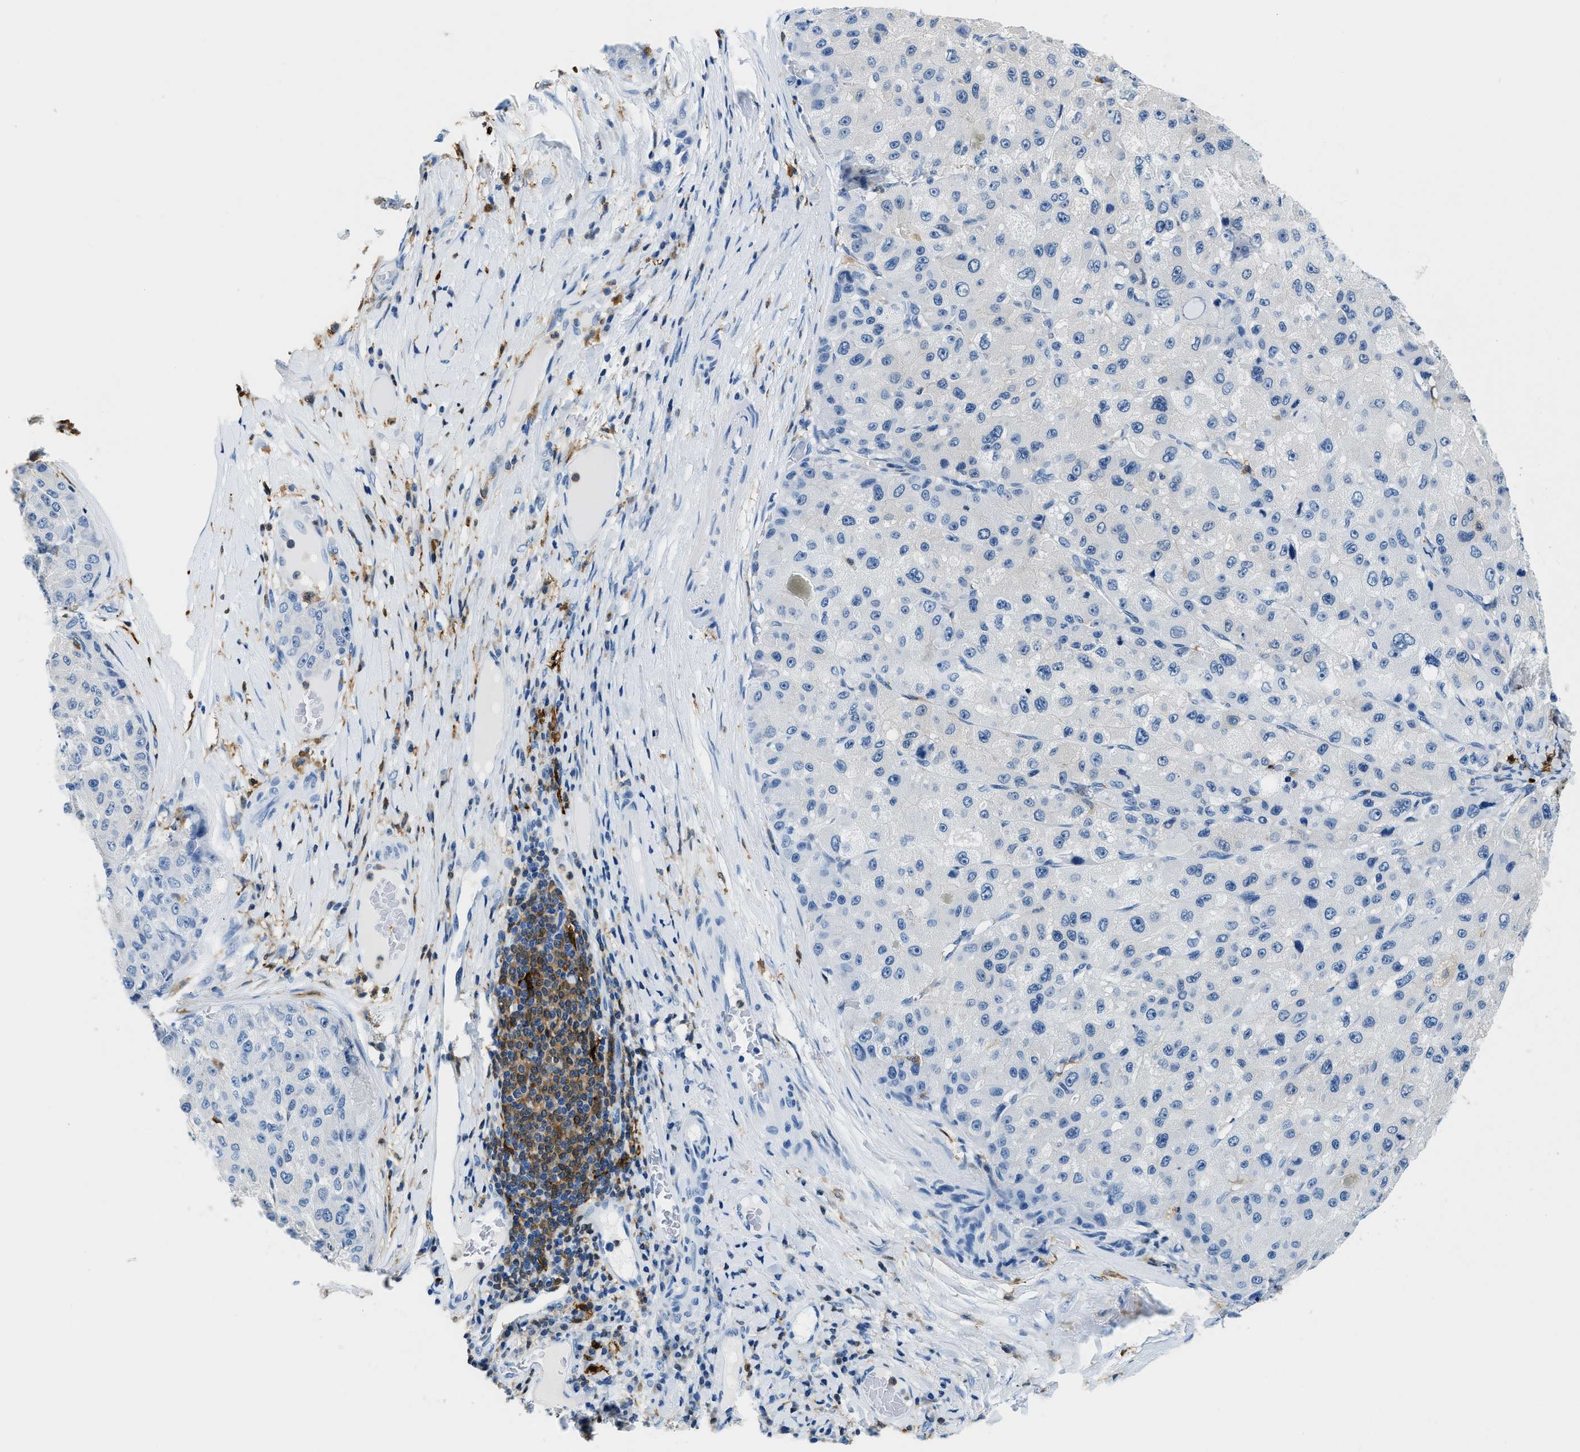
{"staining": {"intensity": "negative", "quantity": "none", "location": "none"}, "tissue": "liver cancer", "cell_type": "Tumor cells", "image_type": "cancer", "snomed": [{"axis": "morphology", "description": "Carcinoma, Hepatocellular, NOS"}, {"axis": "topography", "description": "Liver"}], "caption": "Immunohistochemistry (IHC) image of neoplastic tissue: liver cancer stained with DAB shows no significant protein positivity in tumor cells. Brightfield microscopy of immunohistochemistry (IHC) stained with DAB (brown) and hematoxylin (blue), captured at high magnification.", "gene": "CAPG", "patient": {"sex": "male", "age": 80}}